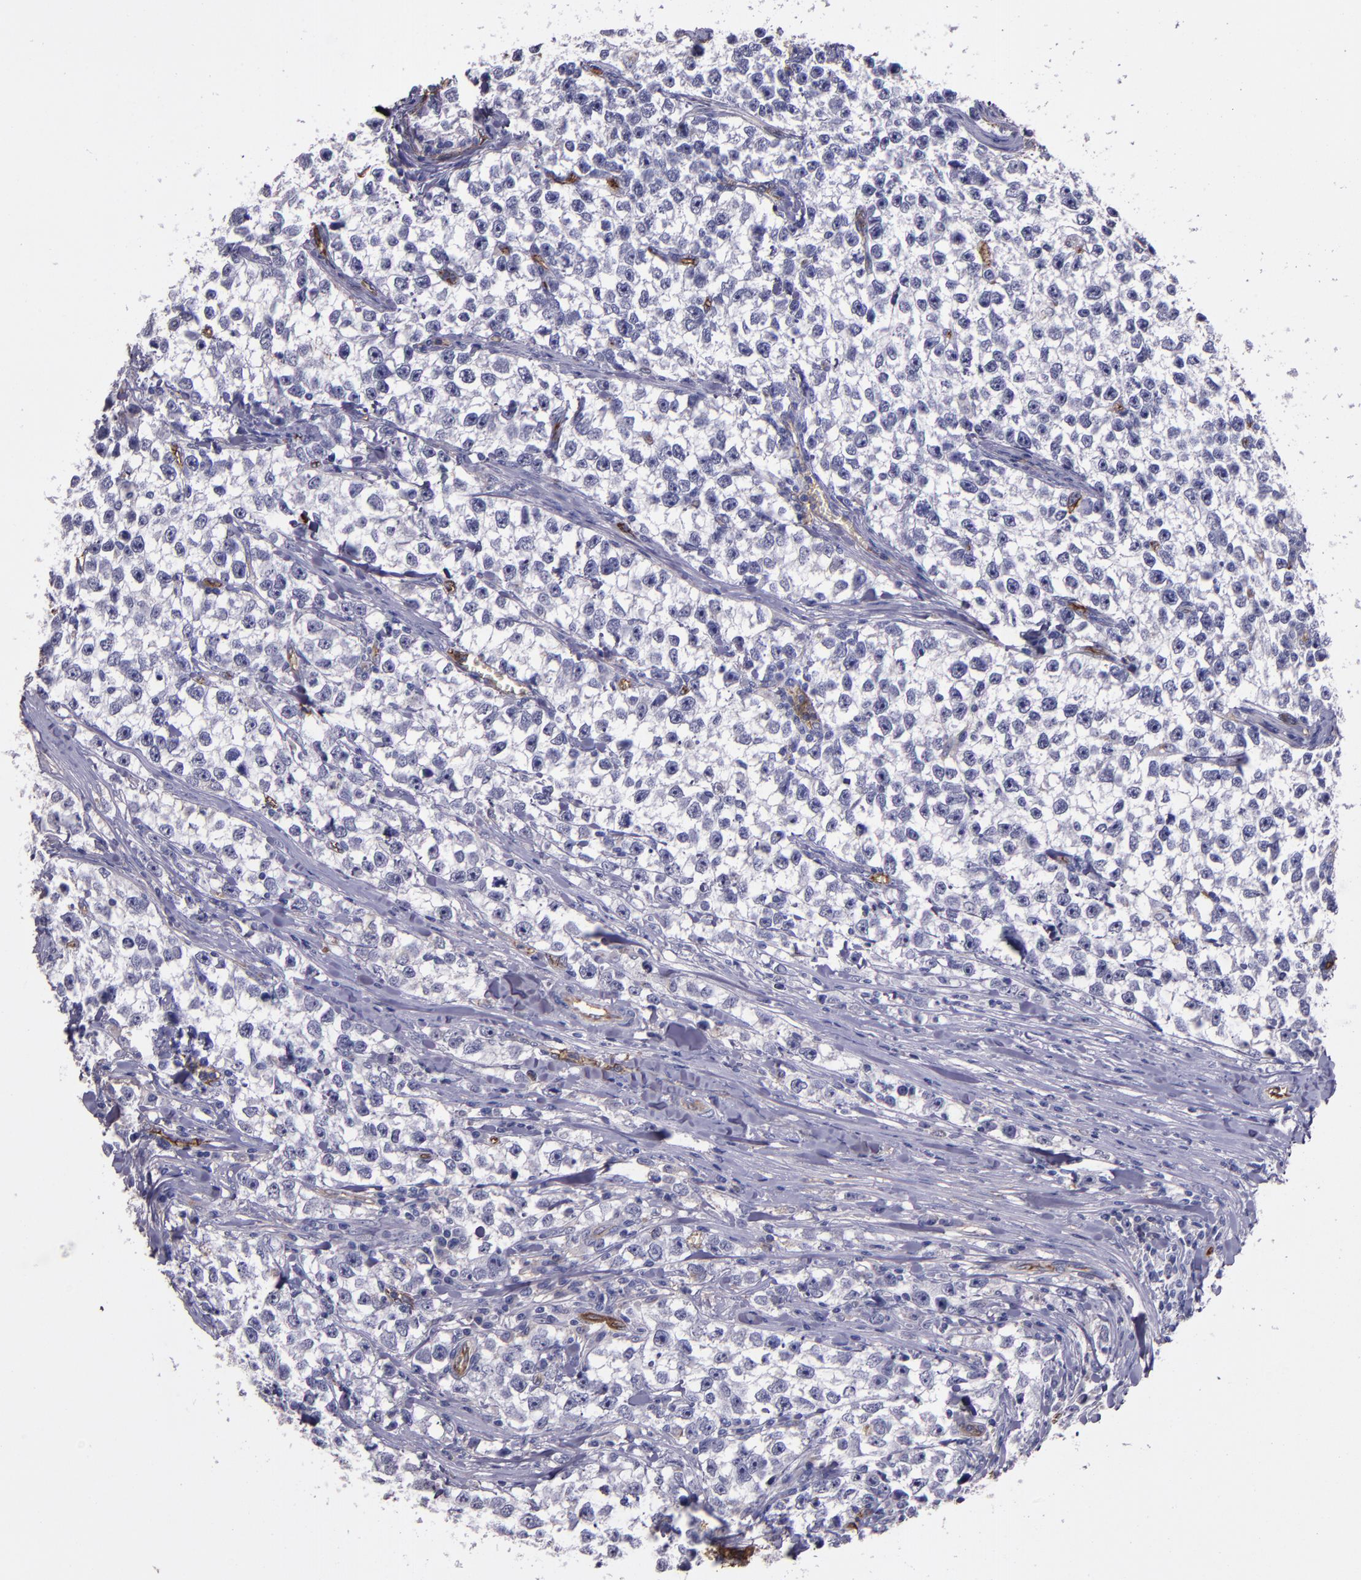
{"staining": {"intensity": "negative", "quantity": "none", "location": "none"}, "tissue": "testis cancer", "cell_type": "Tumor cells", "image_type": "cancer", "snomed": [{"axis": "morphology", "description": "Seminoma, NOS"}, {"axis": "morphology", "description": "Carcinoma, Embryonal, NOS"}, {"axis": "topography", "description": "Testis"}], "caption": "Testis cancer stained for a protein using immunohistochemistry shows no staining tumor cells.", "gene": "A2M", "patient": {"sex": "male", "age": 30}}